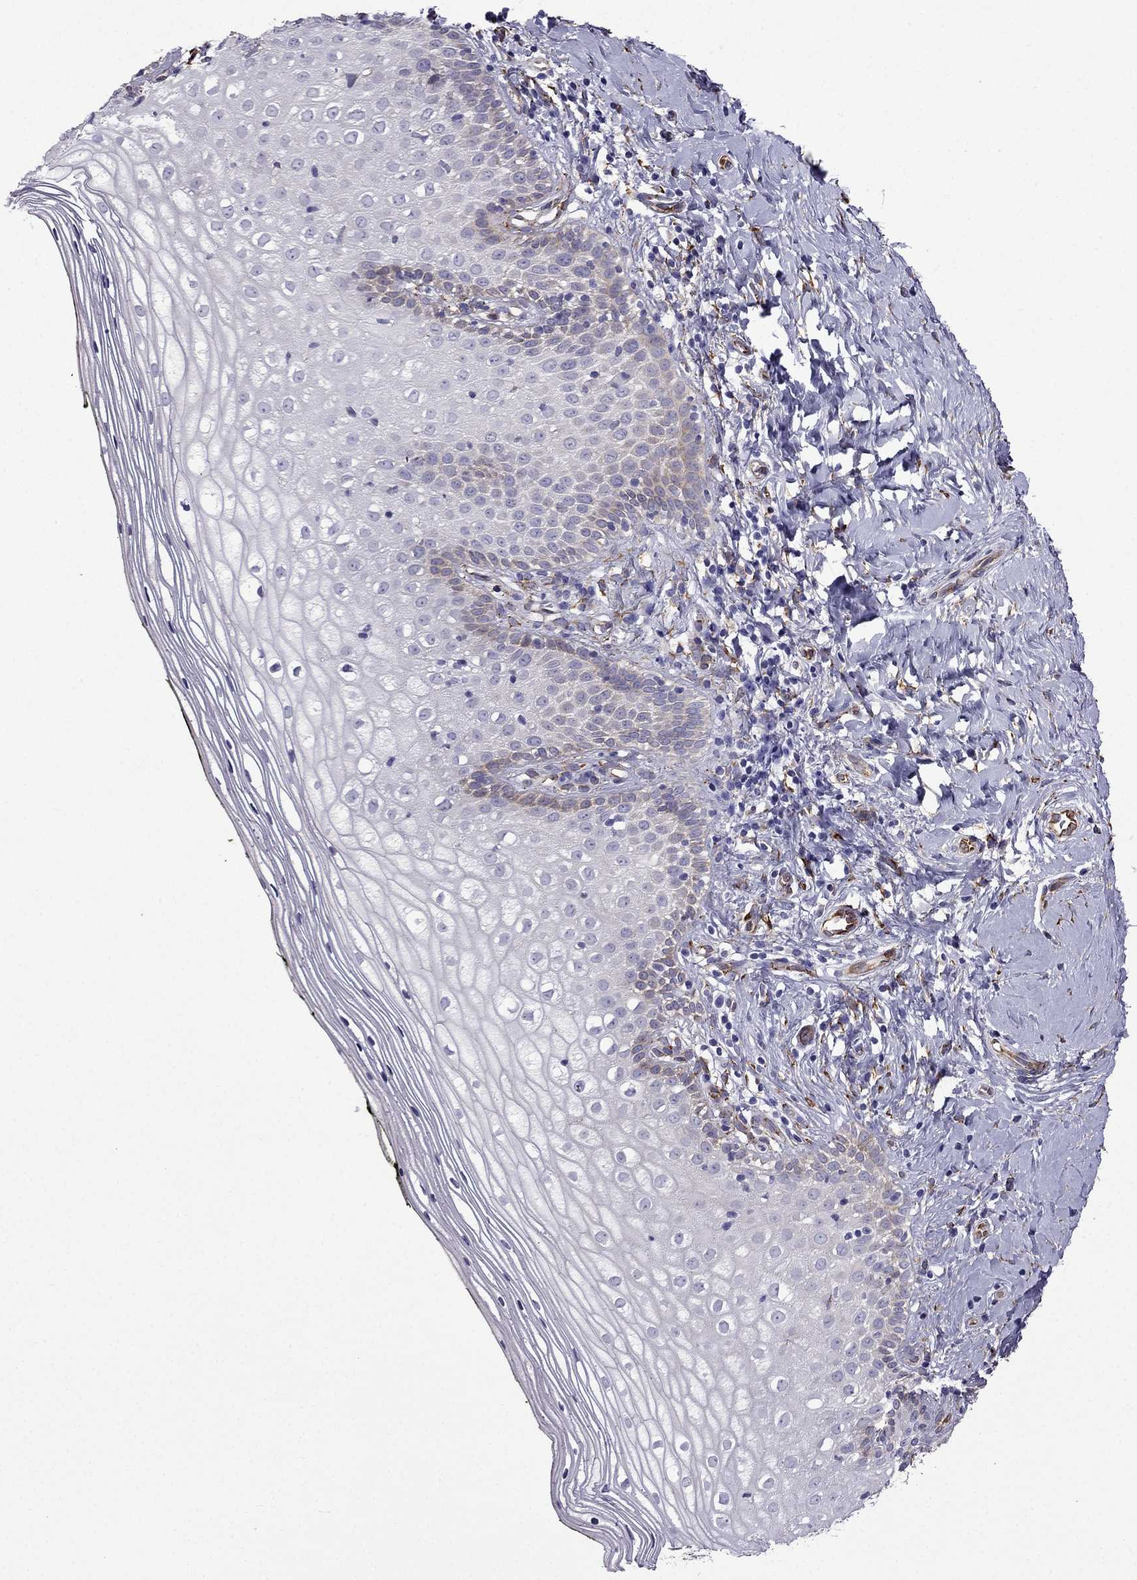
{"staining": {"intensity": "negative", "quantity": "none", "location": "none"}, "tissue": "vagina", "cell_type": "Squamous epithelial cells", "image_type": "normal", "snomed": [{"axis": "morphology", "description": "Normal tissue, NOS"}, {"axis": "topography", "description": "Vagina"}], "caption": "IHC of unremarkable human vagina demonstrates no positivity in squamous epithelial cells.", "gene": "IKBIP", "patient": {"sex": "female", "age": 47}}